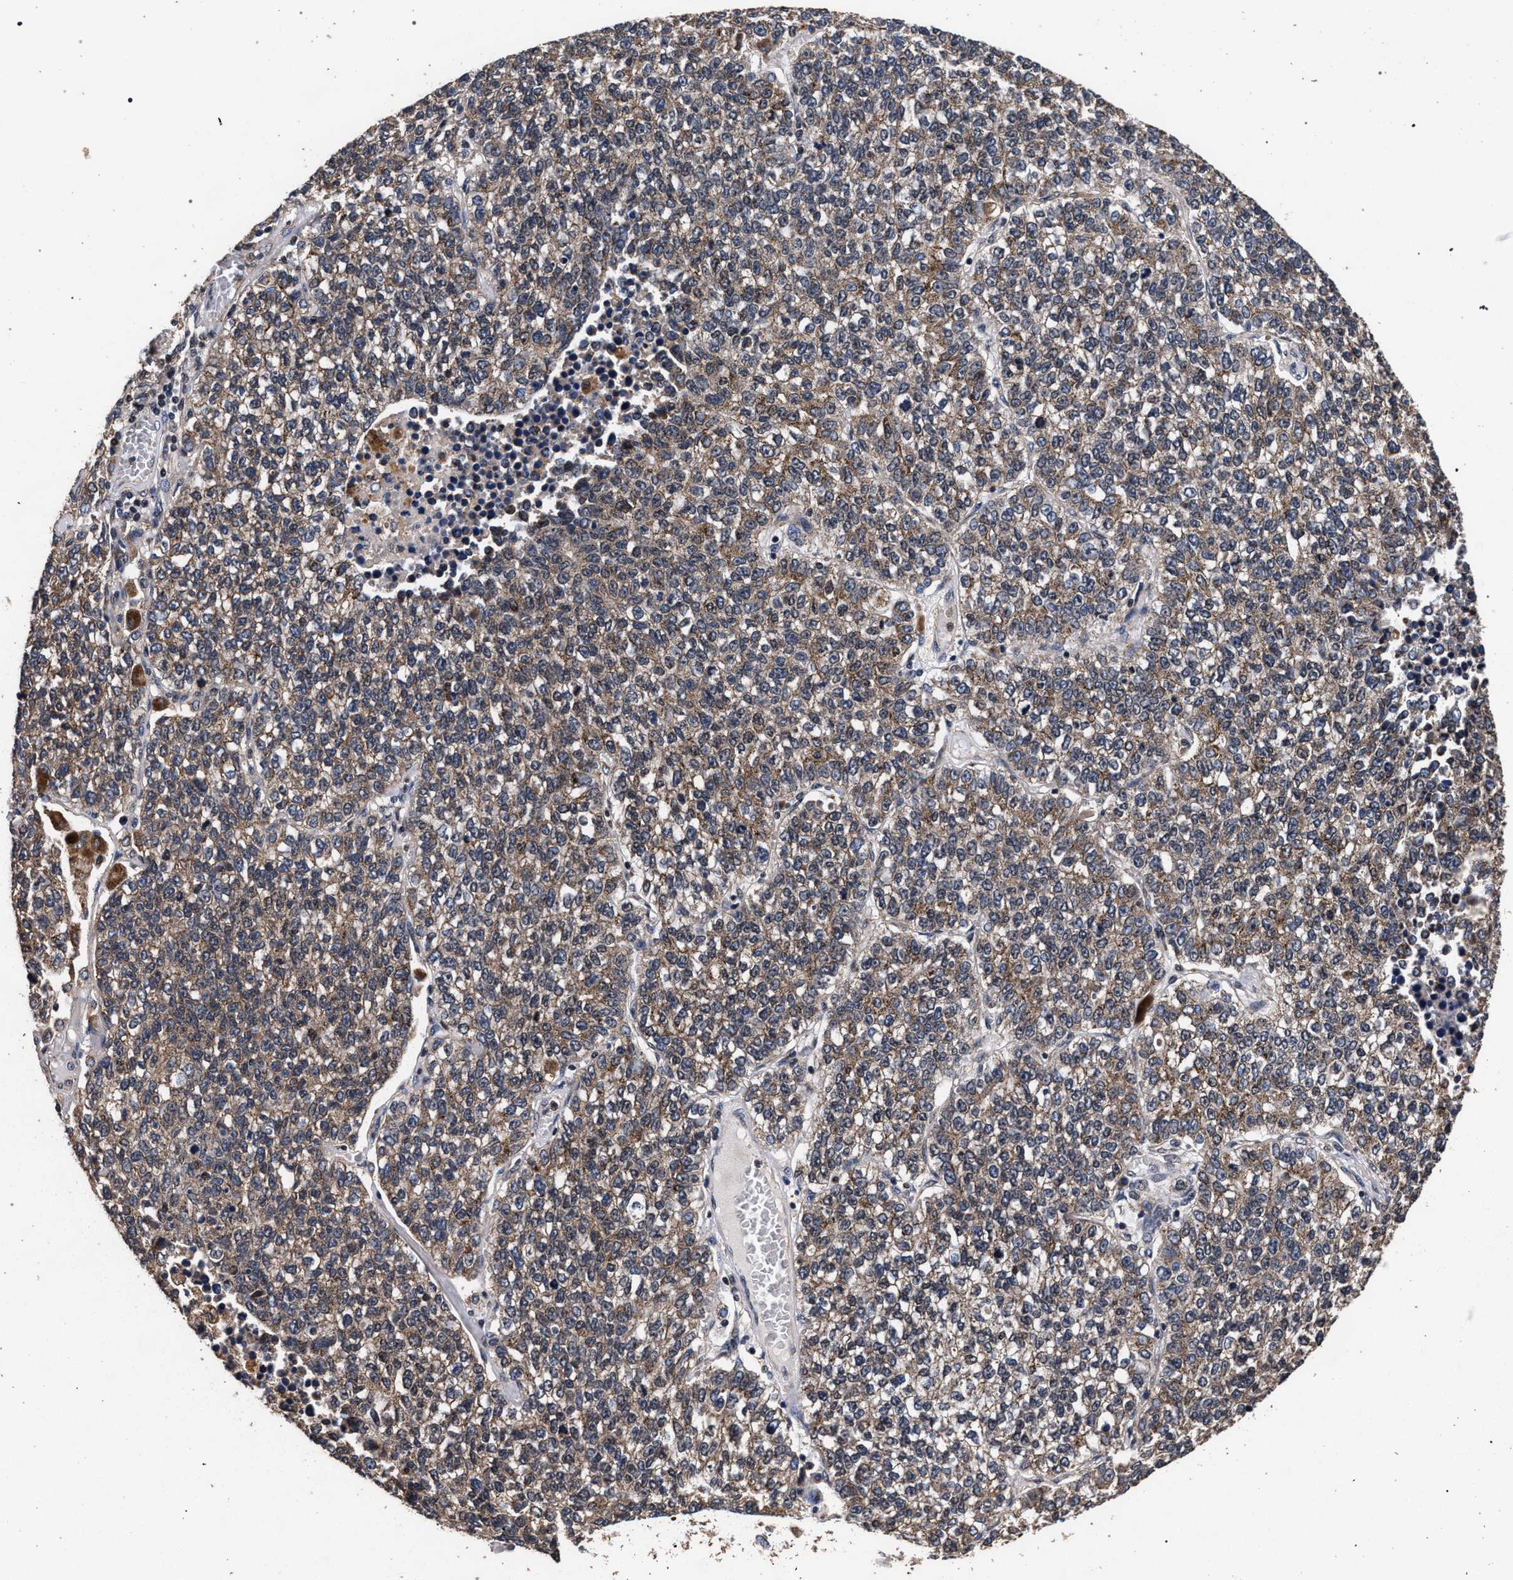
{"staining": {"intensity": "moderate", "quantity": ">75%", "location": "cytoplasmic/membranous"}, "tissue": "lung cancer", "cell_type": "Tumor cells", "image_type": "cancer", "snomed": [{"axis": "morphology", "description": "Adenocarcinoma, NOS"}, {"axis": "topography", "description": "Lung"}], "caption": "Tumor cells show medium levels of moderate cytoplasmic/membranous positivity in about >75% of cells in lung adenocarcinoma.", "gene": "ACOX1", "patient": {"sex": "male", "age": 49}}